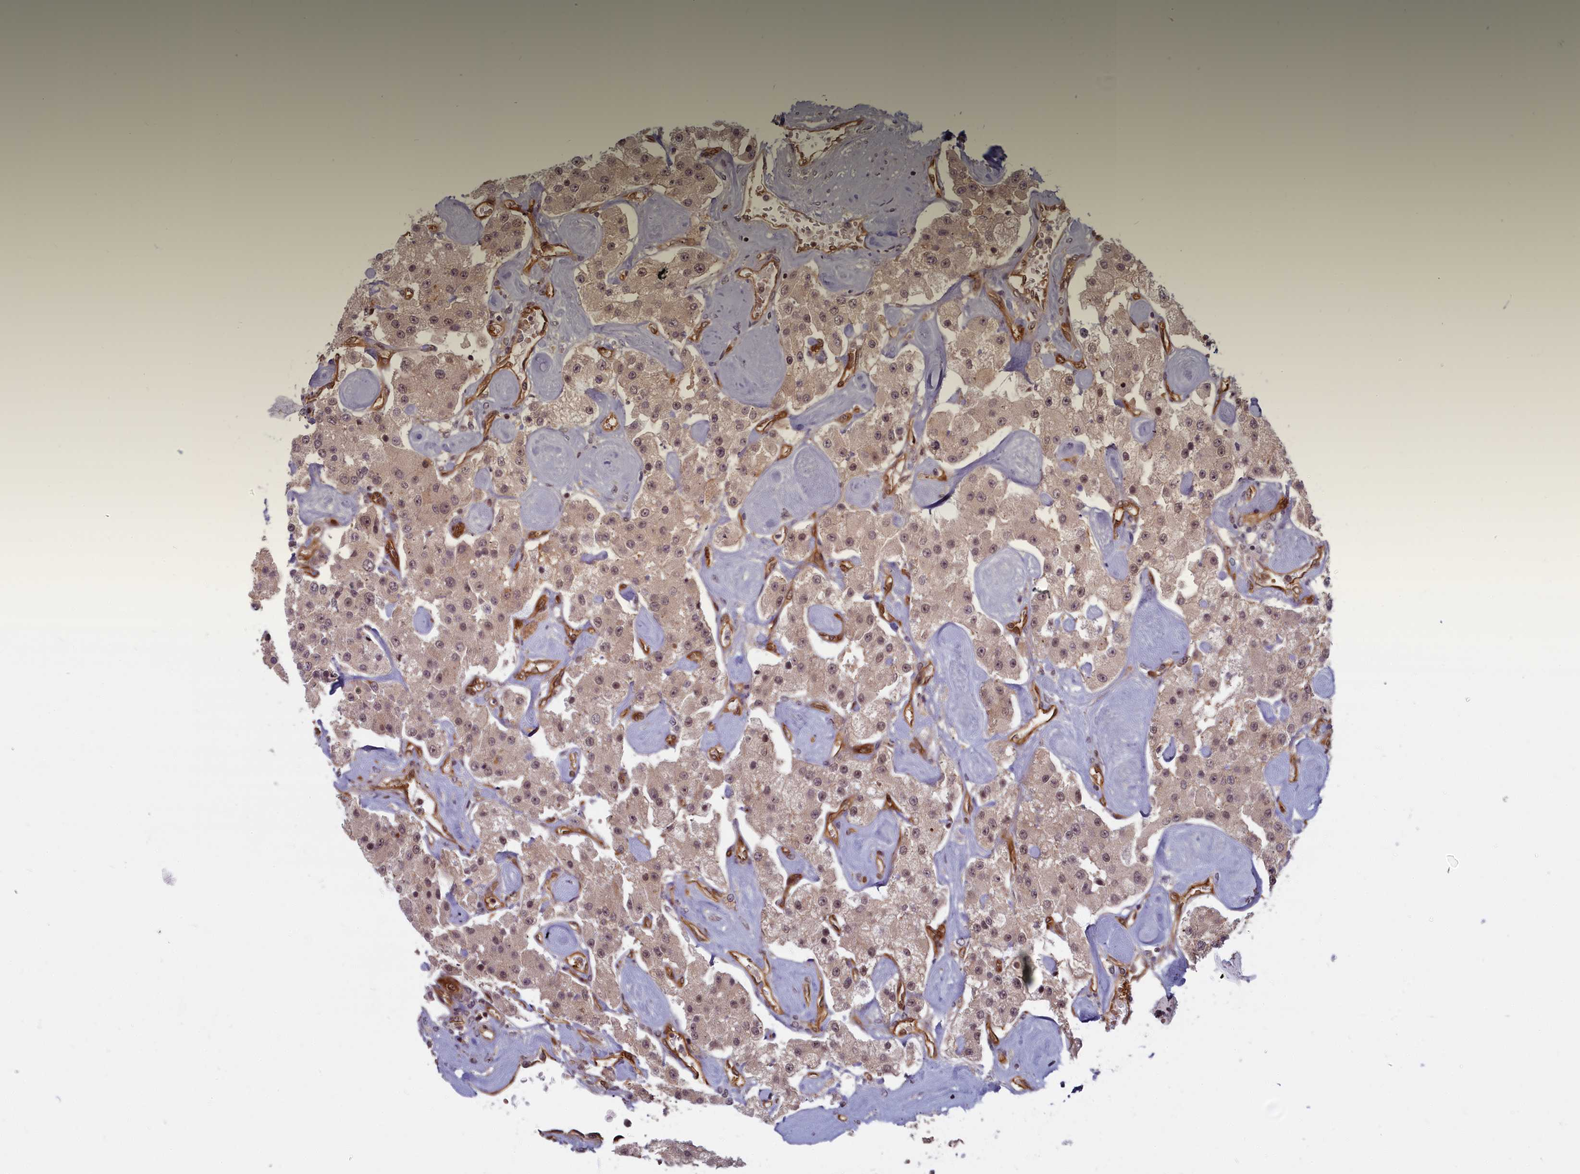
{"staining": {"intensity": "moderate", "quantity": ">75%", "location": "cytoplasmic/membranous,nuclear"}, "tissue": "carcinoid", "cell_type": "Tumor cells", "image_type": "cancer", "snomed": [{"axis": "morphology", "description": "Carcinoid, malignant, NOS"}, {"axis": "topography", "description": "Pancreas"}], "caption": "Tumor cells display moderate cytoplasmic/membranous and nuclear staining in approximately >75% of cells in carcinoid. (Stains: DAB in brown, nuclei in blue, Microscopy: brightfield microscopy at high magnification).", "gene": "SNRK", "patient": {"sex": "male", "age": 41}}